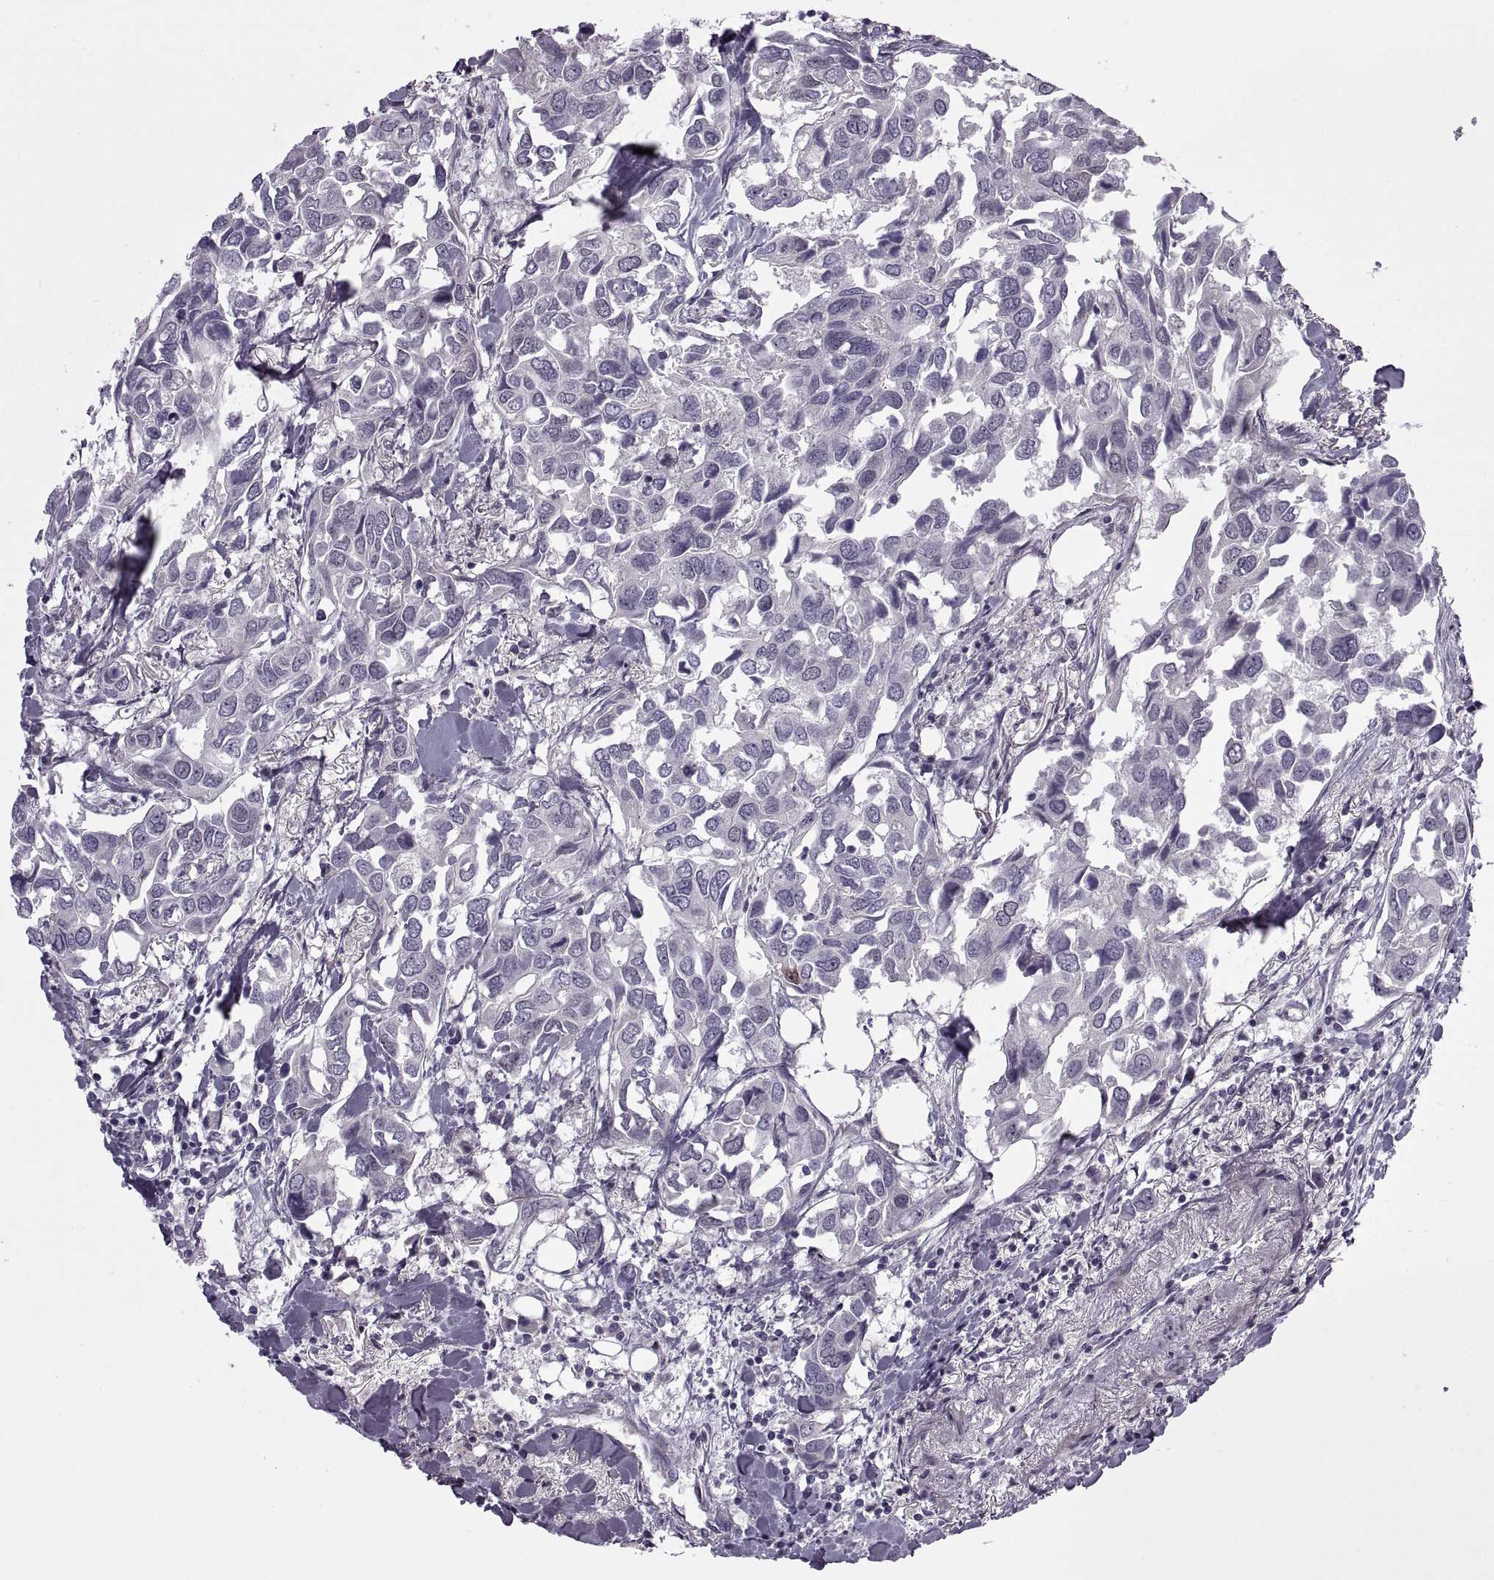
{"staining": {"intensity": "negative", "quantity": "none", "location": "none"}, "tissue": "breast cancer", "cell_type": "Tumor cells", "image_type": "cancer", "snomed": [{"axis": "morphology", "description": "Duct carcinoma"}, {"axis": "topography", "description": "Breast"}], "caption": "DAB immunohistochemical staining of human breast cancer demonstrates no significant positivity in tumor cells.", "gene": "RIPK4", "patient": {"sex": "female", "age": 83}}